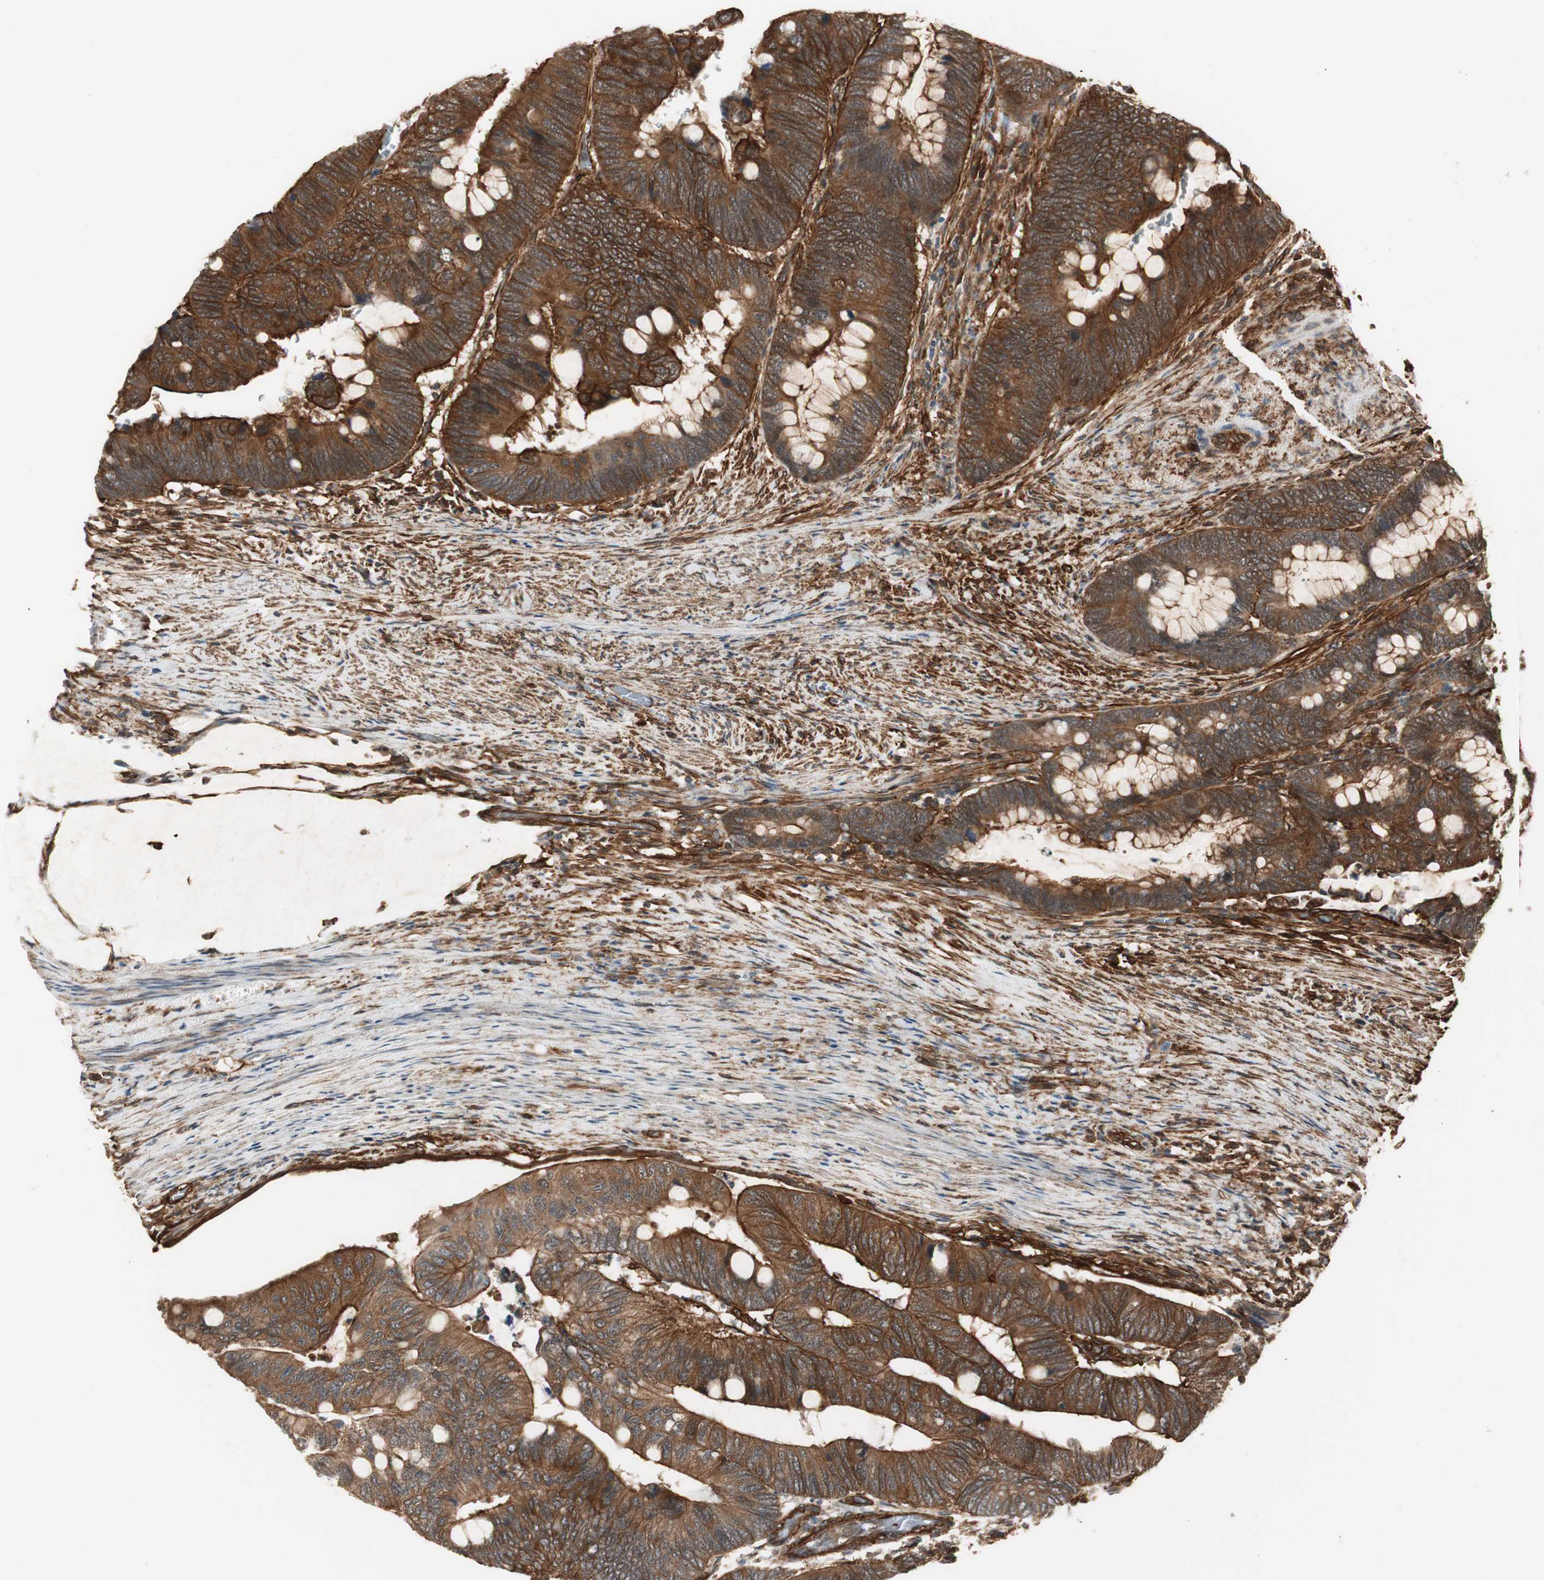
{"staining": {"intensity": "strong", "quantity": ">75%", "location": "cytoplasmic/membranous"}, "tissue": "colorectal cancer", "cell_type": "Tumor cells", "image_type": "cancer", "snomed": [{"axis": "morphology", "description": "Normal tissue, NOS"}, {"axis": "morphology", "description": "Adenocarcinoma, NOS"}, {"axis": "topography", "description": "Rectum"}, {"axis": "topography", "description": "Peripheral nerve tissue"}], "caption": "Protein expression by IHC exhibits strong cytoplasmic/membranous positivity in approximately >75% of tumor cells in colorectal cancer (adenocarcinoma).", "gene": "PTPN11", "patient": {"sex": "male", "age": 92}}